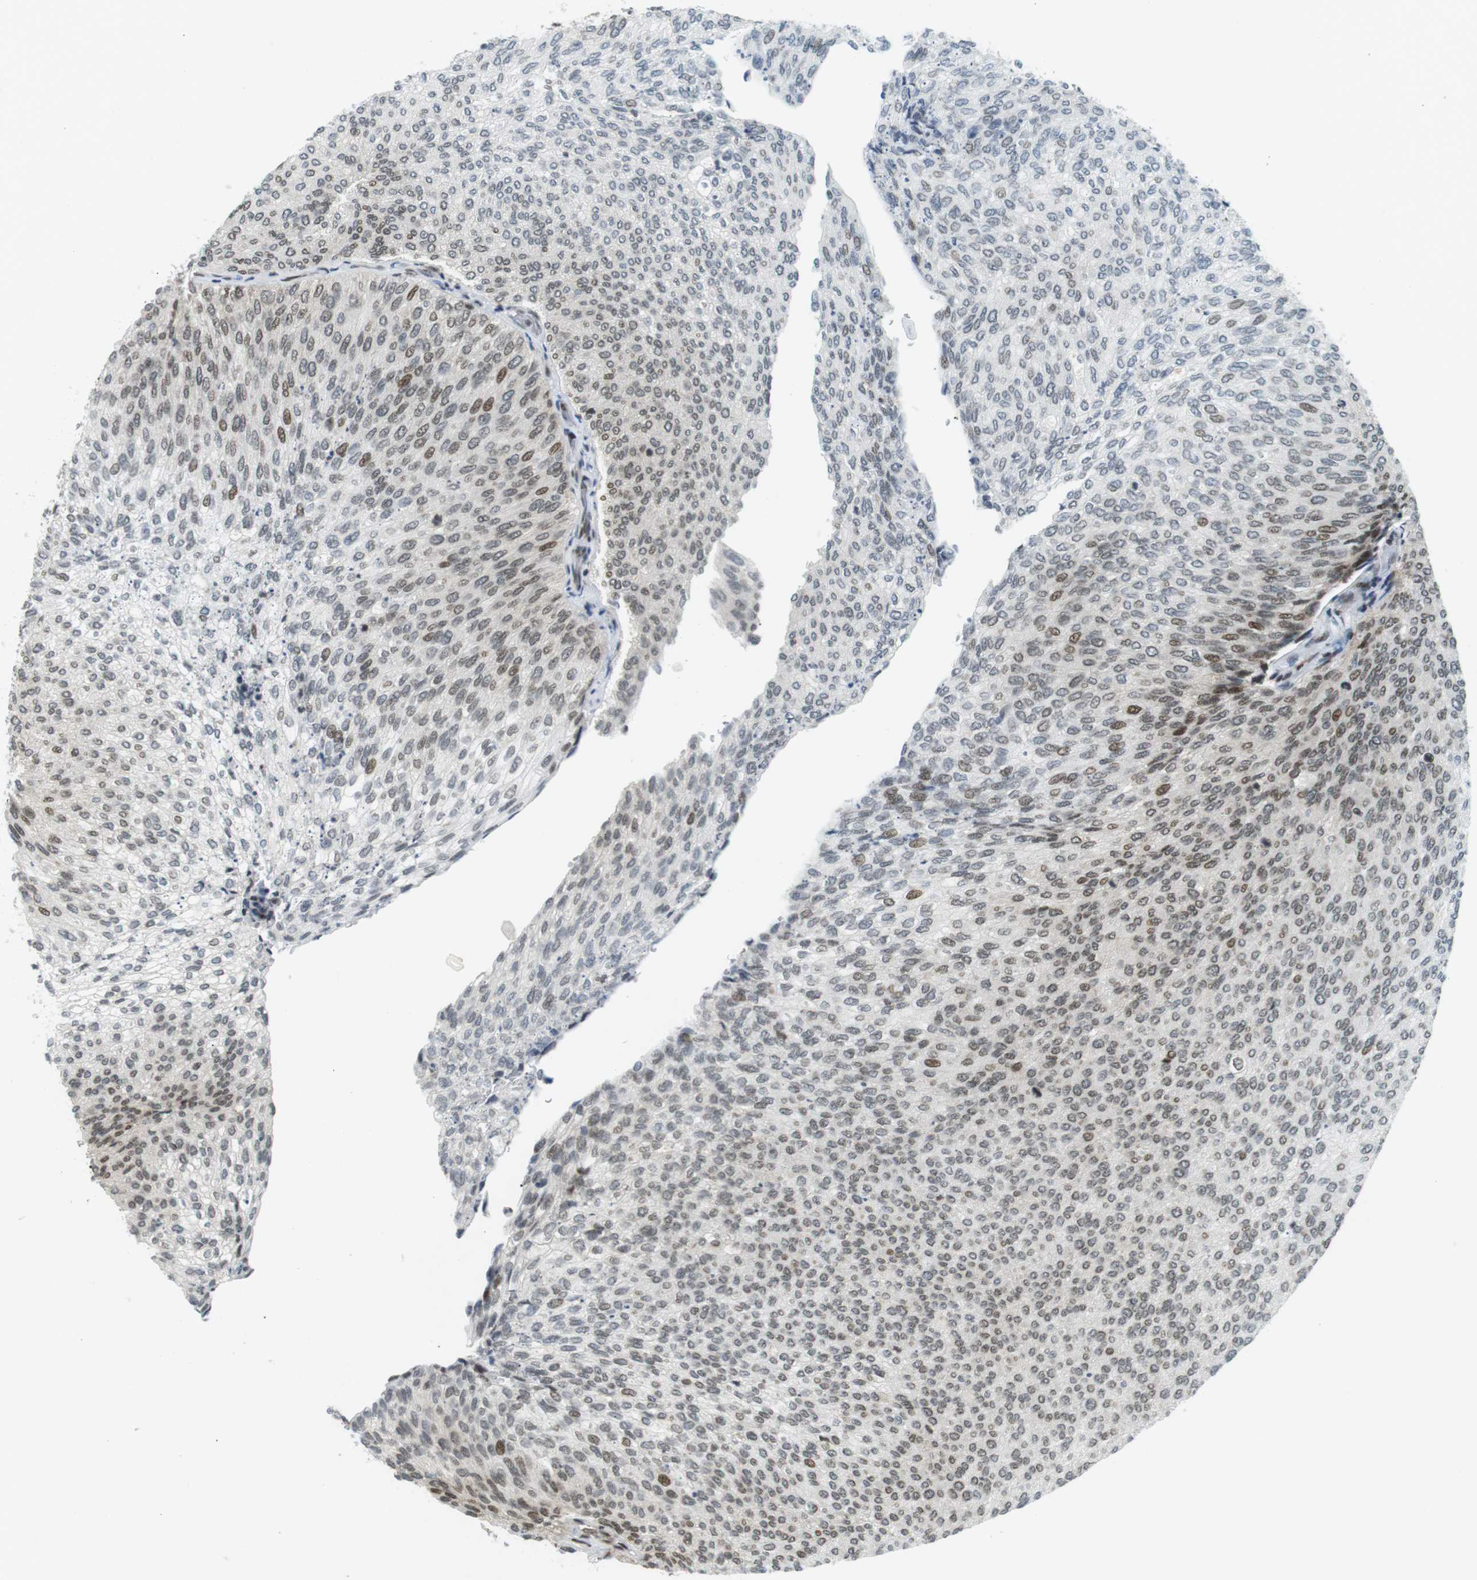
{"staining": {"intensity": "moderate", "quantity": "25%-75%", "location": "nuclear"}, "tissue": "urothelial cancer", "cell_type": "Tumor cells", "image_type": "cancer", "snomed": [{"axis": "morphology", "description": "Urothelial carcinoma, Low grade"}, {"axis": "topography", "description": "Urinary bladder"}], "caption": "Immunohistochemistry (DAB) staining of urothelial cancer shows moderate nuclear protein expression in approximately 25%-75% of tumor cells. (Stains: DAB (3,3'-diaminobenzidine) in brown, nuclei in blue, Microscopy: brightfield microscopy at high magnification).", "gene": "CDC27", "patient": {"sex": "female", "age": 79}}